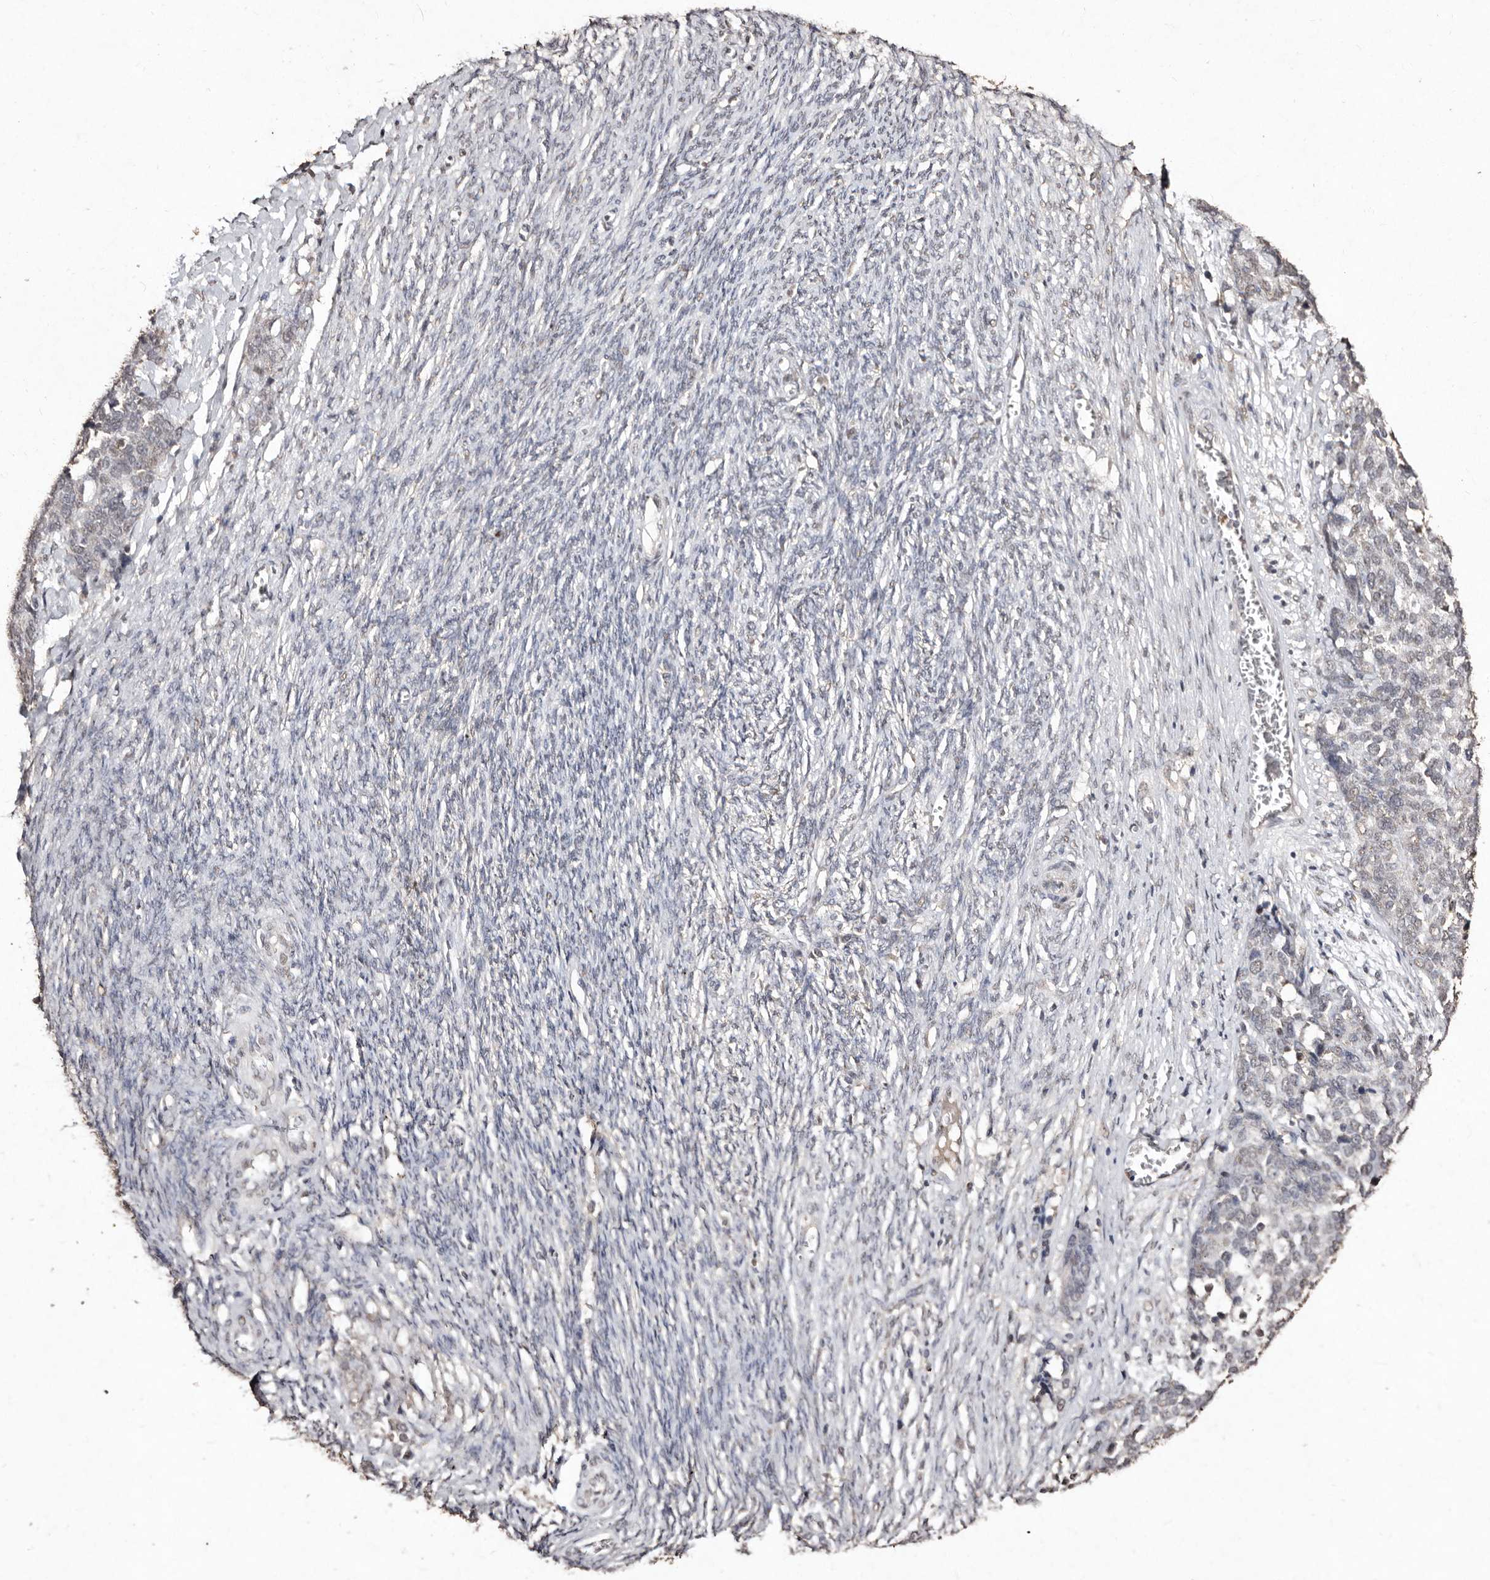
{"staining": {"intensity": "negative", "quantity": "none", "location": "none"}, "tissue": "ovarian cancer", "cell_type": "Tumor cells", "image_type": "cancer", "snomed": [{"axis": "morphology", "description": "Cystadenocarcinoma, serous, NOS"}, {"axis": "topography", "description": "Ovary"}], "caption": "DAB (3,3'-diaminobenzidine) immunohistochemical staining of serous cystadenocarcinoma (ovarian) demonstrates no significant positivity in tumor cells.", "gene": "ERBB4", "patient": {"sex": "female", "age": 44}}